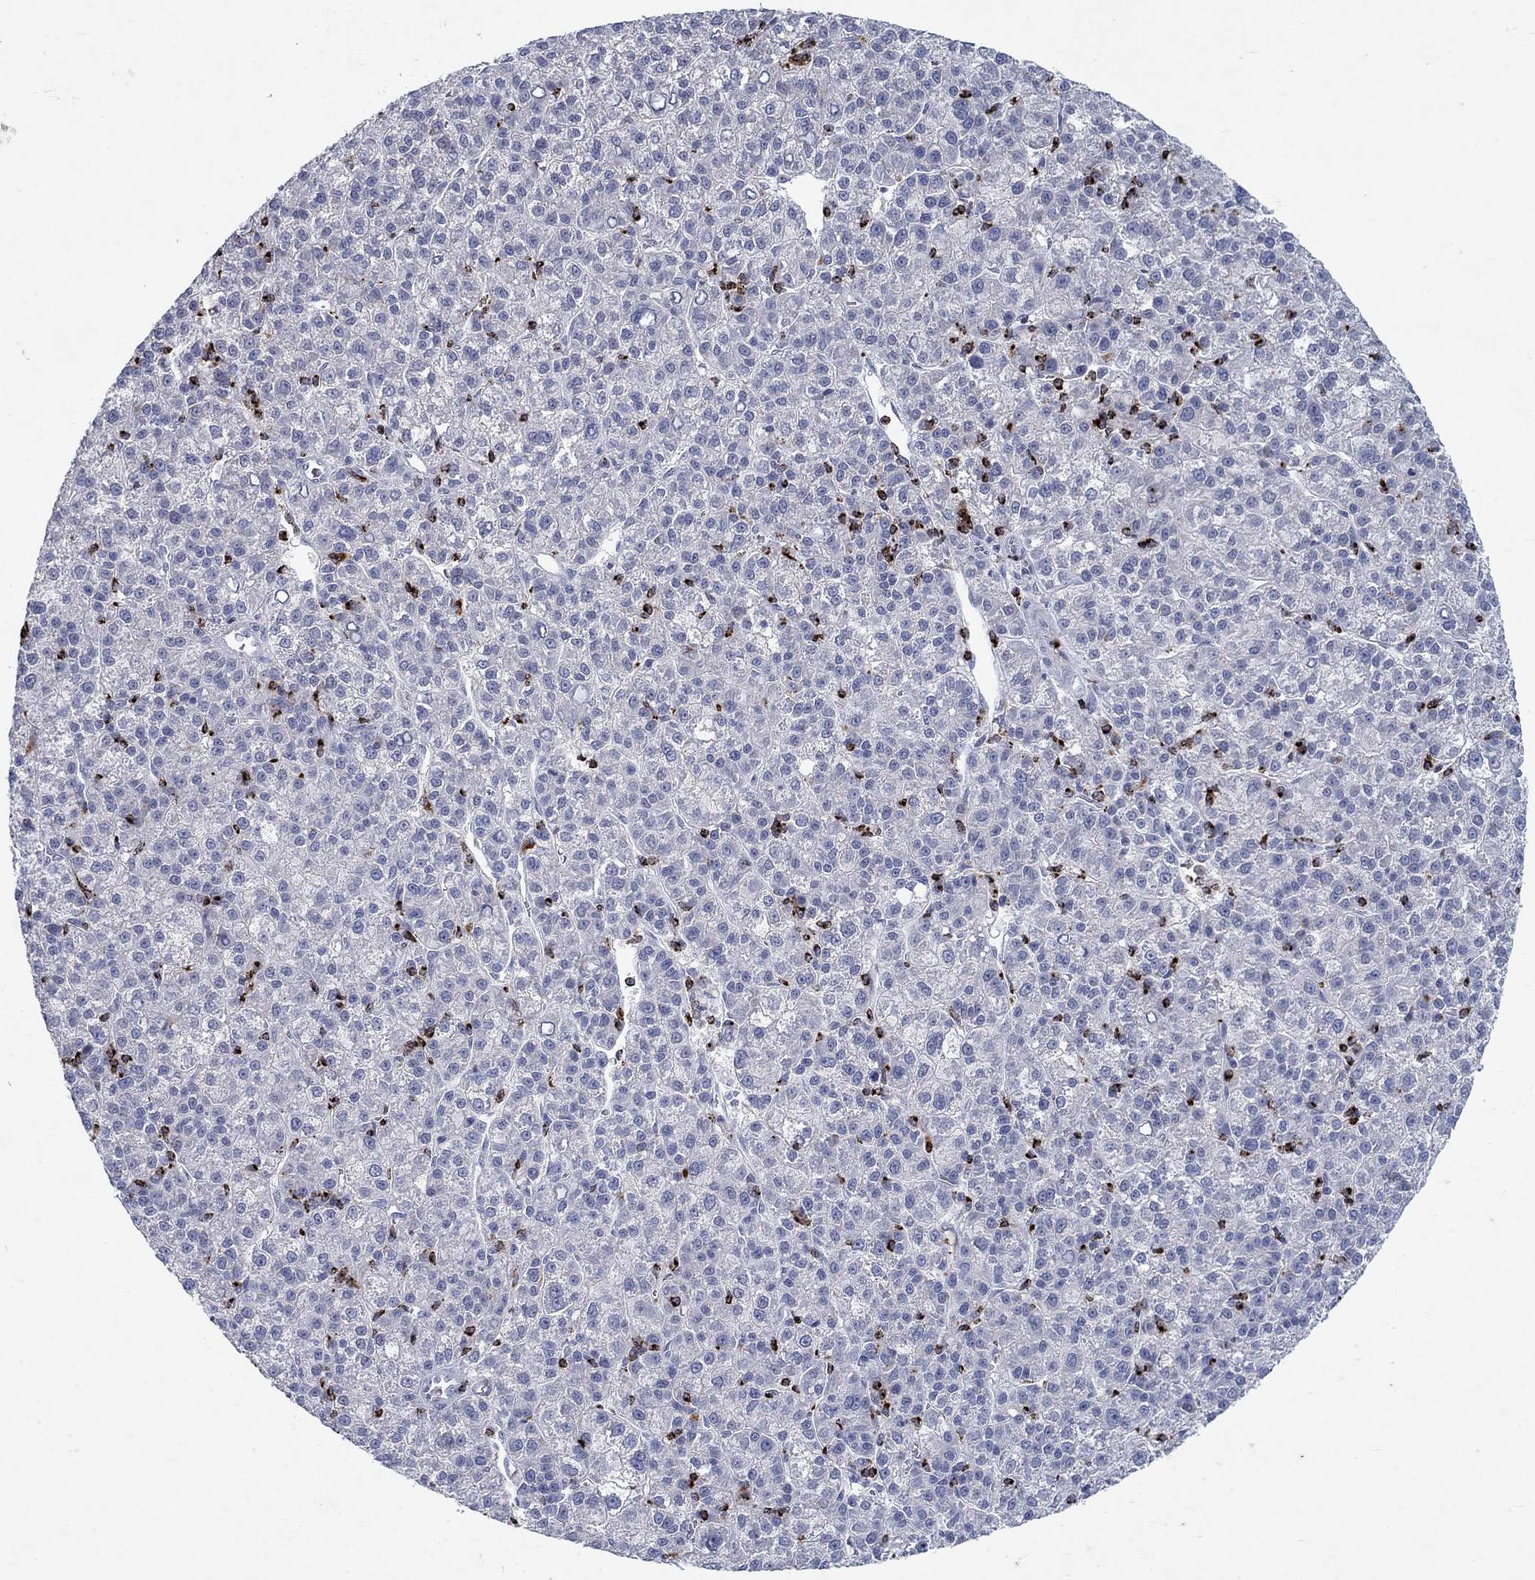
{"staining": {"intensity": "negative", "quantity": "none", "location": "none"}, "tissue": "liver cancer", "cell_type": "Tumor cells", "image_type": "cancer", "snomed": [{"axis": "morphology", "description": "Carcinoma, Hepatocellular, NOS"}, {"axis": "topography", "description": "Liver"}], "caption": "A high-resolution image shows immunohistochemistry staining of liver cancer, which displays no significant staining in tumor cells.", "gene": "GZMA", "patient": {"sex": "female", "age": 60}}